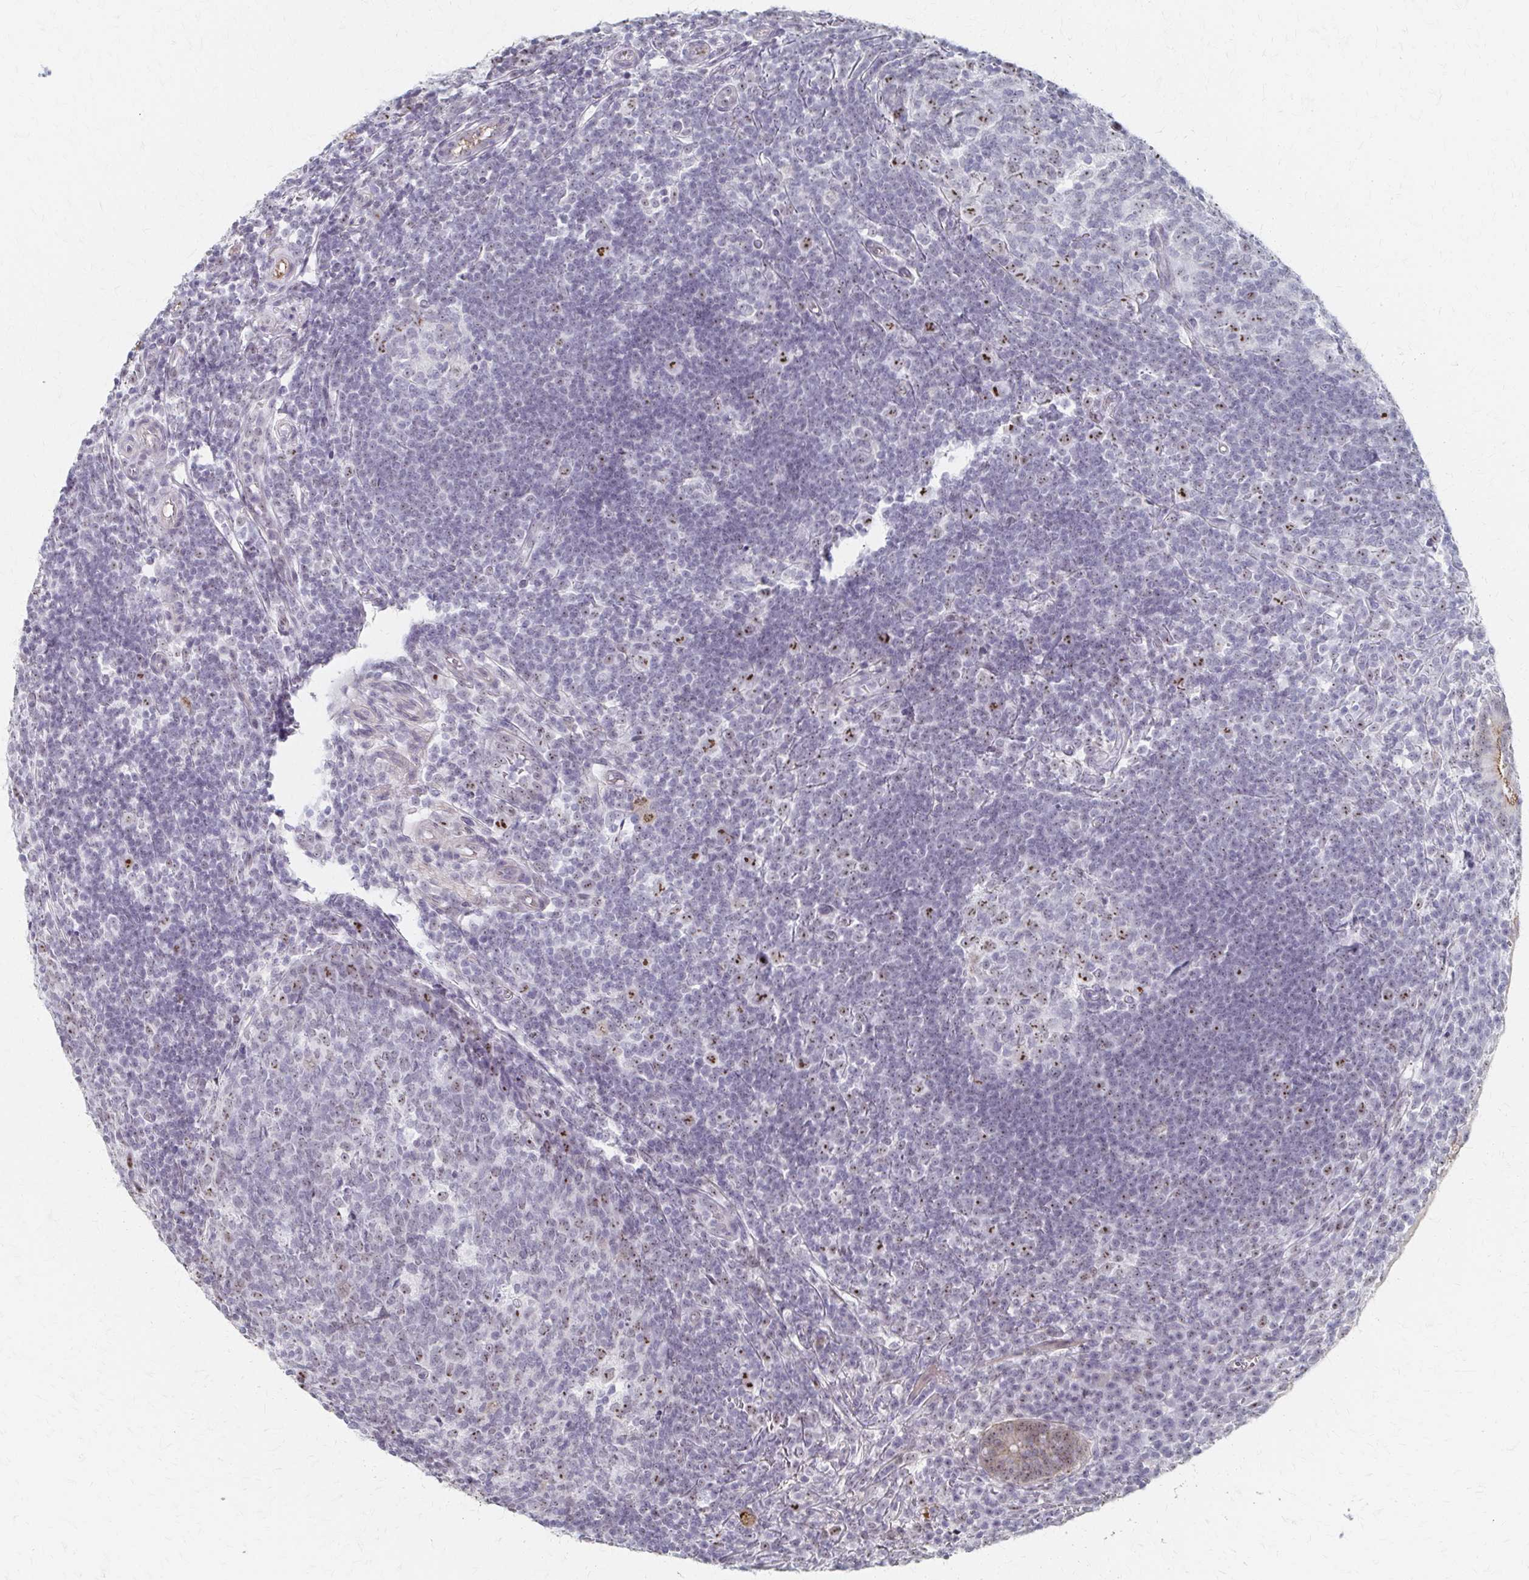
{"staining": {"intensity": "moderate", "quantity": "25%-75%", "location": "cytoplasmic/membranous,nuclear"}, "tissue": "appendix", "cell_type": "Glandular cells", "image_type": "normal", "snomed": [{"axis": "morphology", "description": "Normal tissue, NOS"}, {"axis": "topography", "description": "Appendix"}], "caption": "Immunohistochemistry (IHC) of unremarkable human appendix reveals medium levels of moderate cytoplasmic/membranous,nuclear expression in about 25%-75% of glandular cells. The staining was performed using DAB (3,3'-diaminobenzidine), with brown indicating positive protein expression. Nuclei are stained blue with hematoxylin.", "gene": "PES1", "patient": {"sex": "male", "age": 18}}